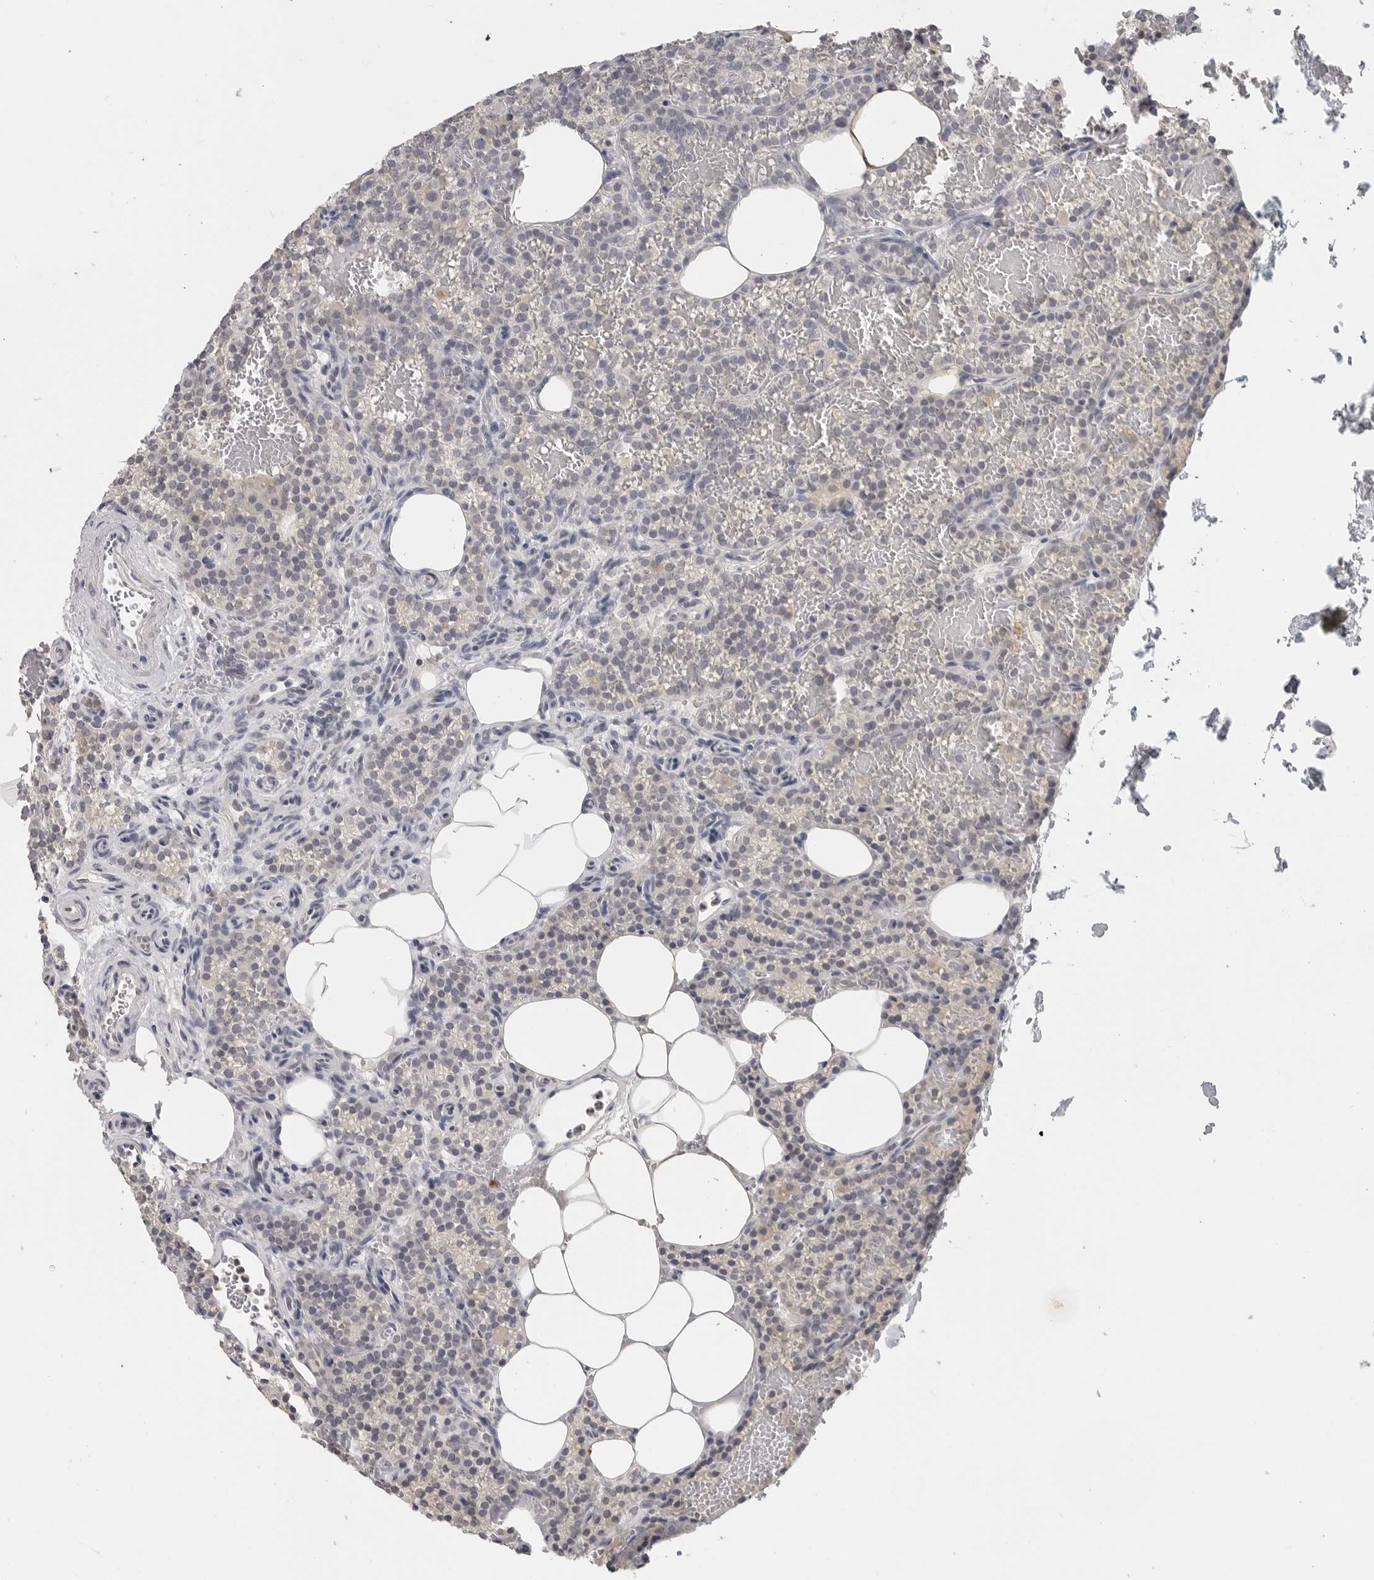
{"staining": {"intensity": "negative", "quantity": "none", "location": "none"}, "tissue": "parathyroid gland", "cell_type": "Glandular cells", "image_type": "normal", "snomed": [{"axis": "morphology", "description": "Normal tissue, NOS"}, {"axis": "topography", "description": "Parathyroid gland"}], "caption": "The photomicrograph shows no significant expression in glandular cells of parathyroid gland.", "gene": "FOXP3", "patient": {"sex": "male", "age": 58}}